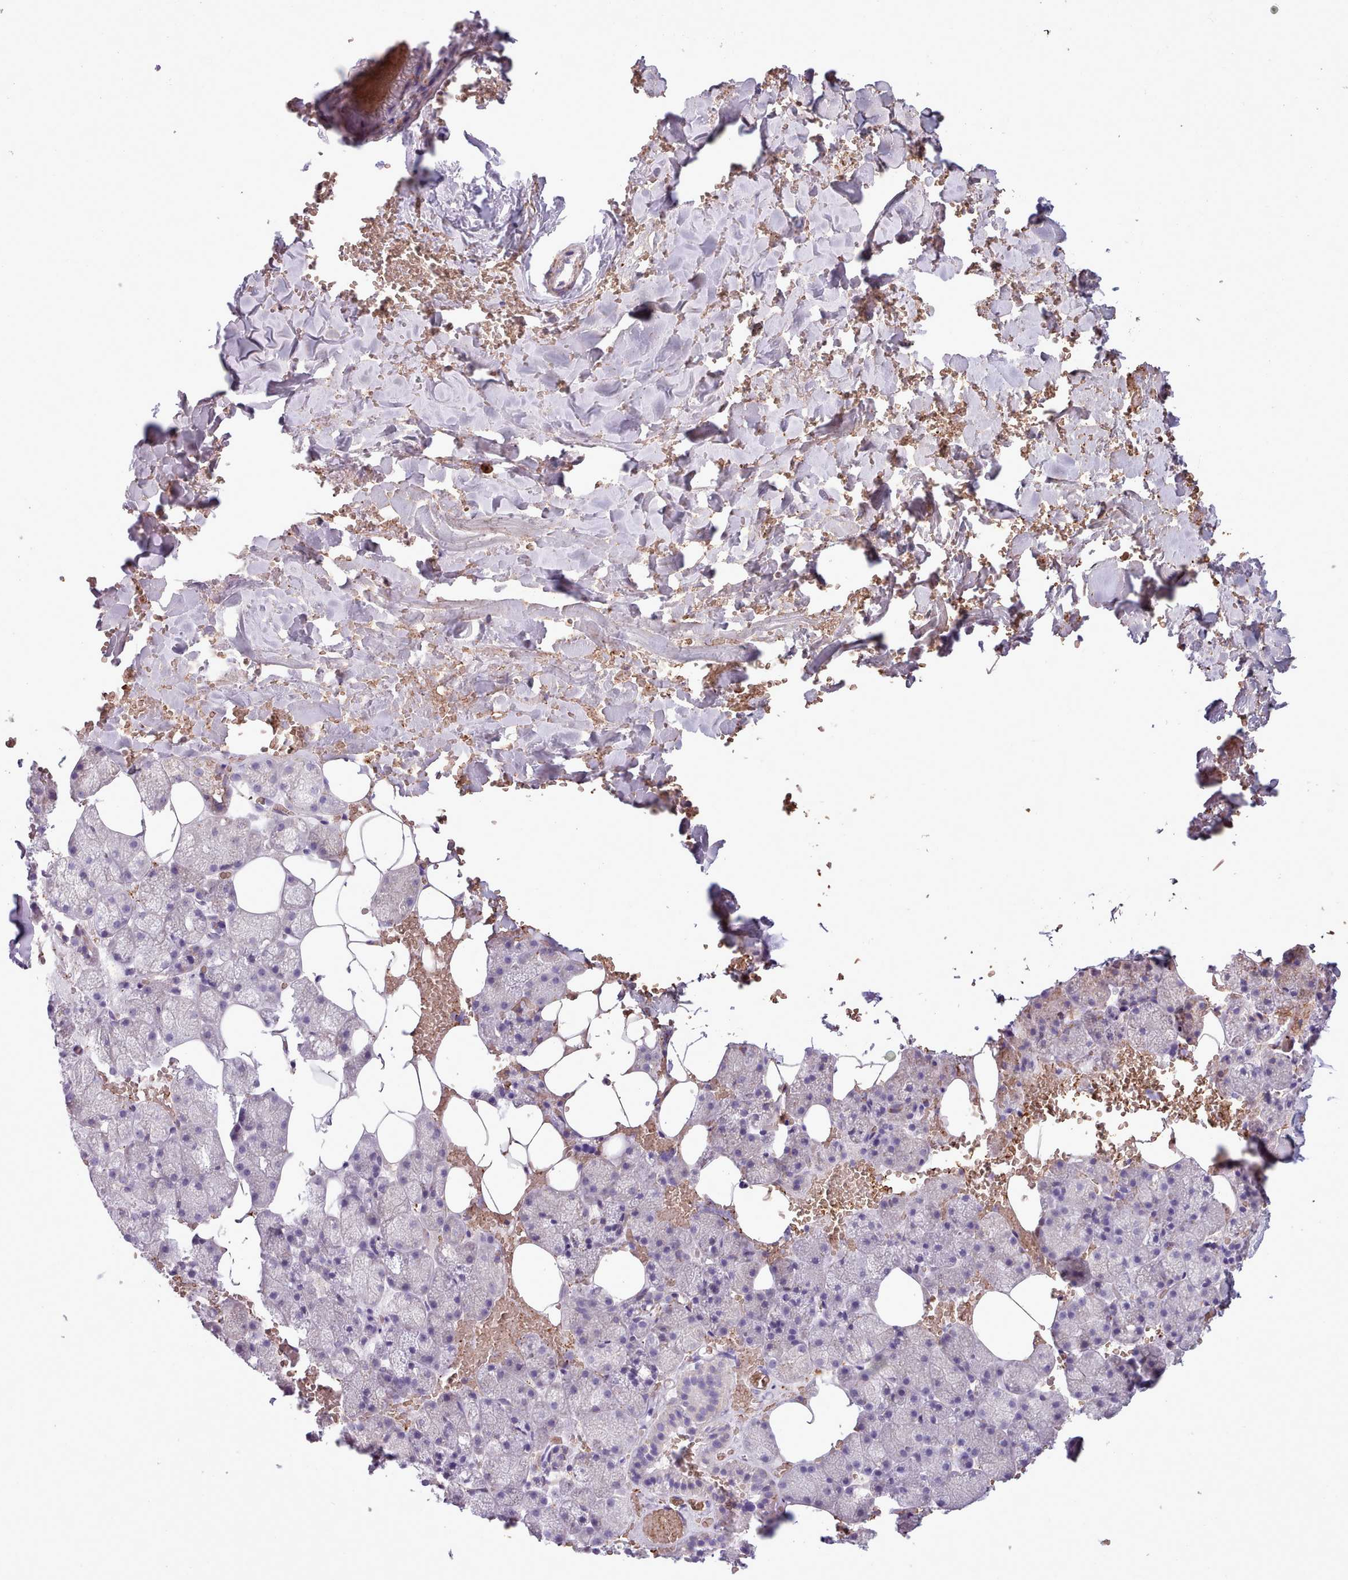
{"staining": {"intensity": "negative", "quantity": "none", "location": "none"}, "tissue": "adipose tissue", "cell_type": "Adipocytes", "image_type": "normal", "snomed": [{"axis": "morphology", "description": "Normal tissue, NOS"}, {"axis": "topography", "description": "Salivary gland"}, {"axis": "topography", "description": "Peripheral nerve tissue"}], "caption": "The photomicrograph exhibits no significant expression in adipocytes of adipose tissue.", "gene": "AK4P3", "patient": {"sex": "male", "age": 38}}